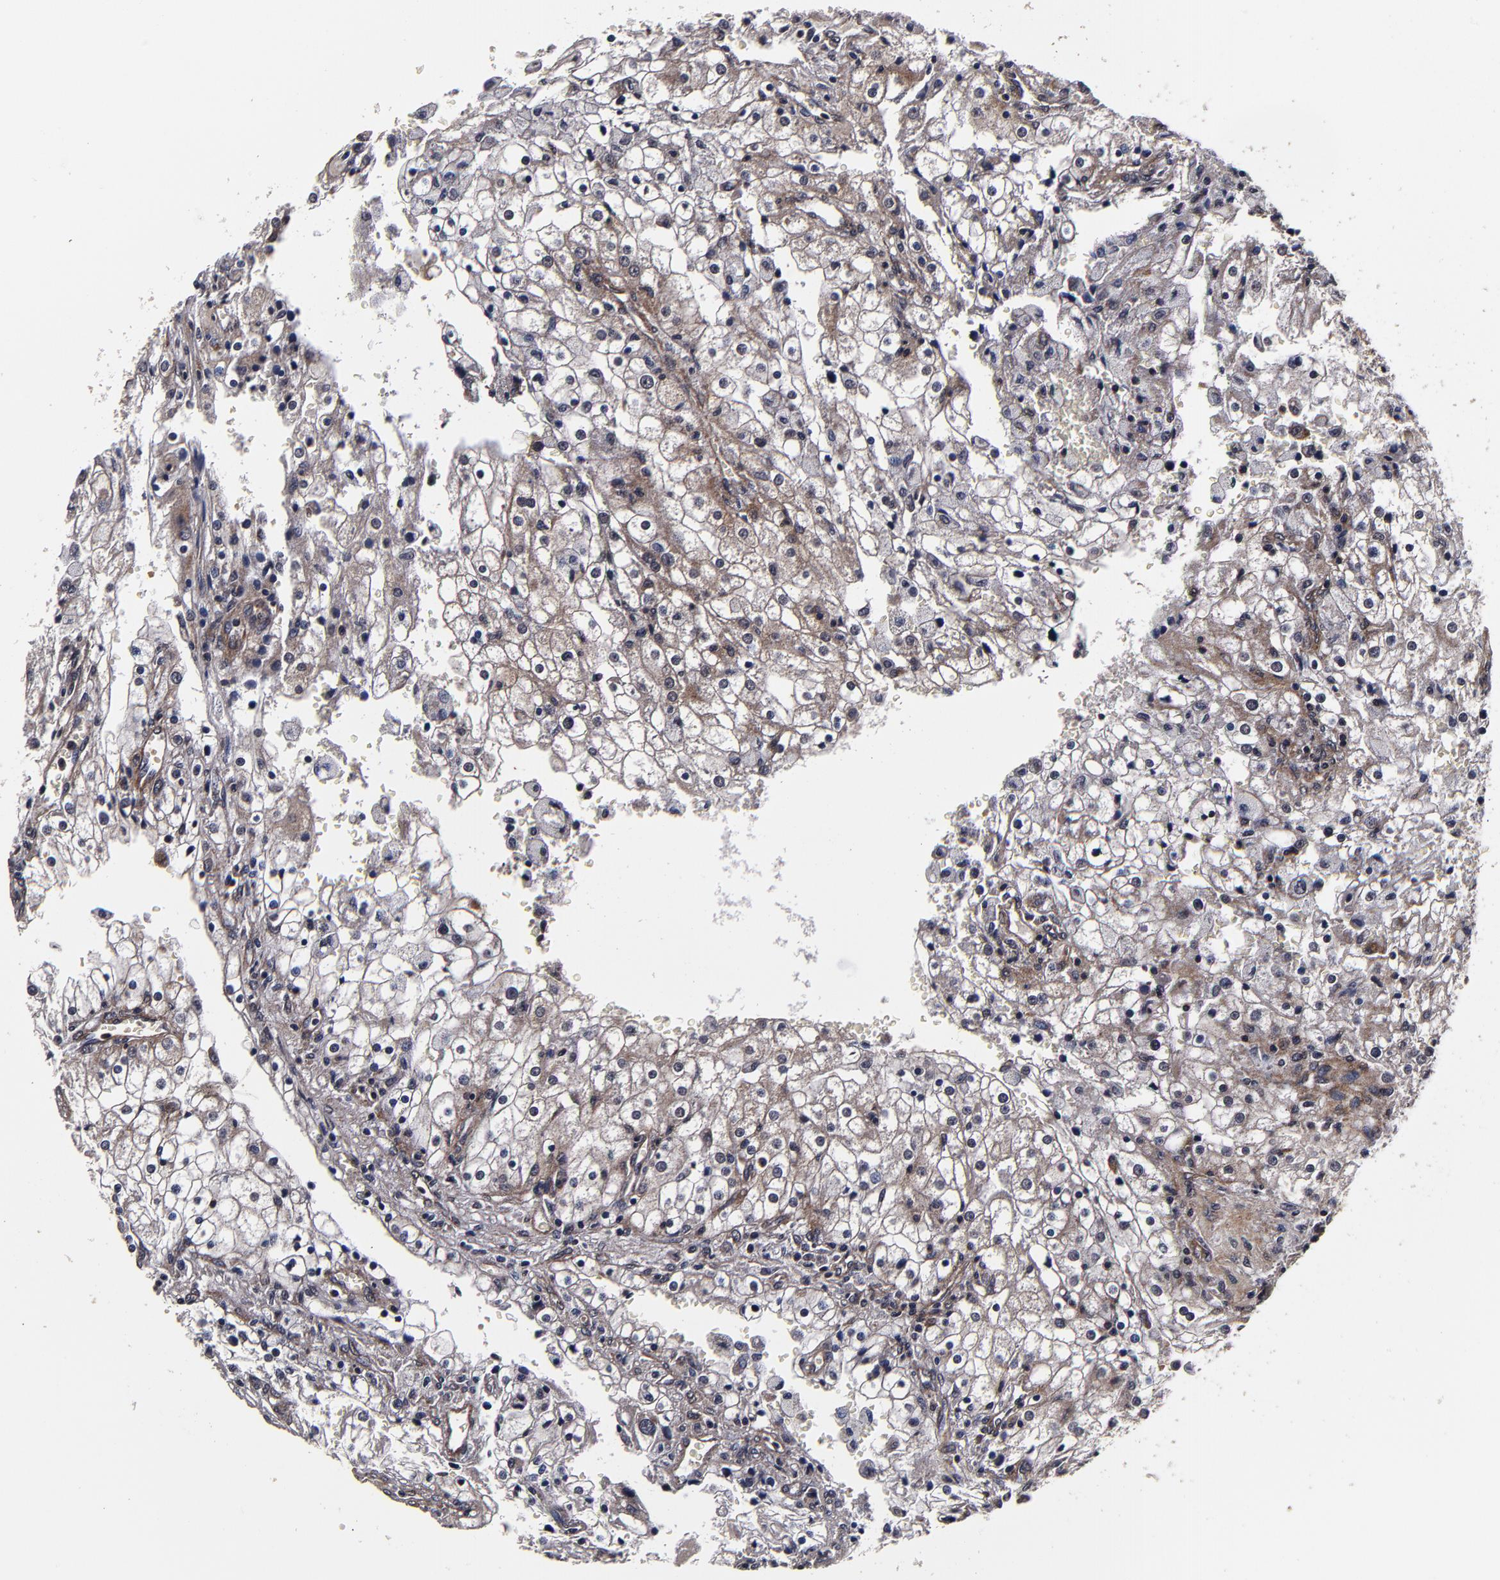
{"staining": {"intensity": "moderate", "quantity": "25%-75%", "location": "cytoplasmic/membranous"}, "tissue": "renal cancer", "cell_type": "Tumor cells", "image_type": "cancer", "snomed": [{"axis": "morphology", "description": "Adenocarcinoma, NOS"}, {"axis": "topography", "description": "Kidney"}], "caption": "This is a photomicrograph of immunohistochemistry (IHC) staining of renal adenocarcinoma, which shows moderate positivity in the cytoplasmic/membranous of tumor cells.", "gene": "MMP15", "patient": {"sex": "female", "age": 74}}